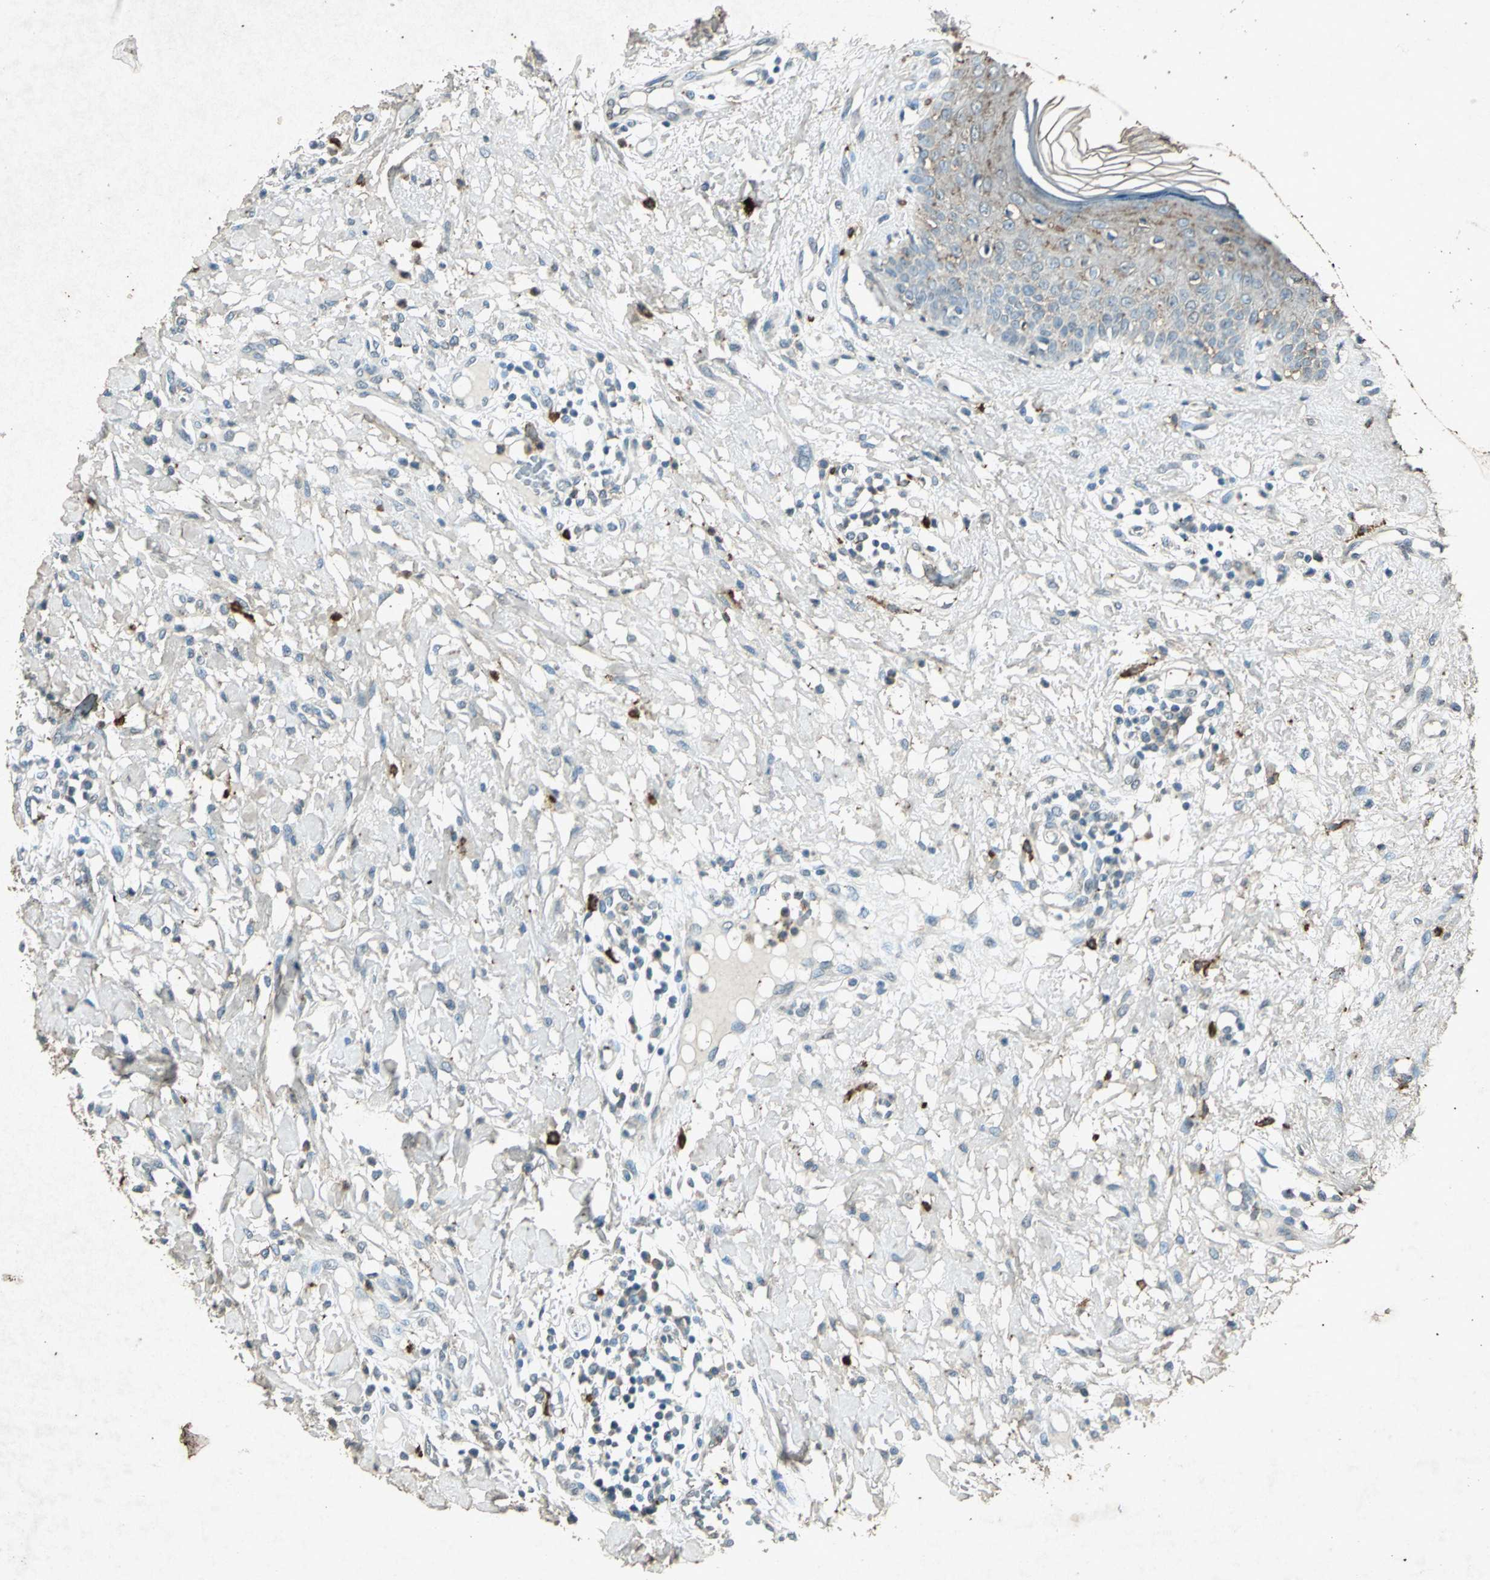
{"staining": {"intensity": "weak", "quantity": "<25%", "location": "cytoplasmic/membranous"}, "tissue": "skin cancer", "cell_type": "Tumor cells", "image_type": "cancer", "snomed": [{"axis": "morphology", "description": "Squamous cell carcinoma, NOS"}, {"axis": "topography", "description": "Skin"}], "caption": "Image shows no significant protein staining in tumor cells of skin cancer. Nuclei are stained in blue.", "gene": "PSEN1", "patient": {"sex": "female", "age": 78}}